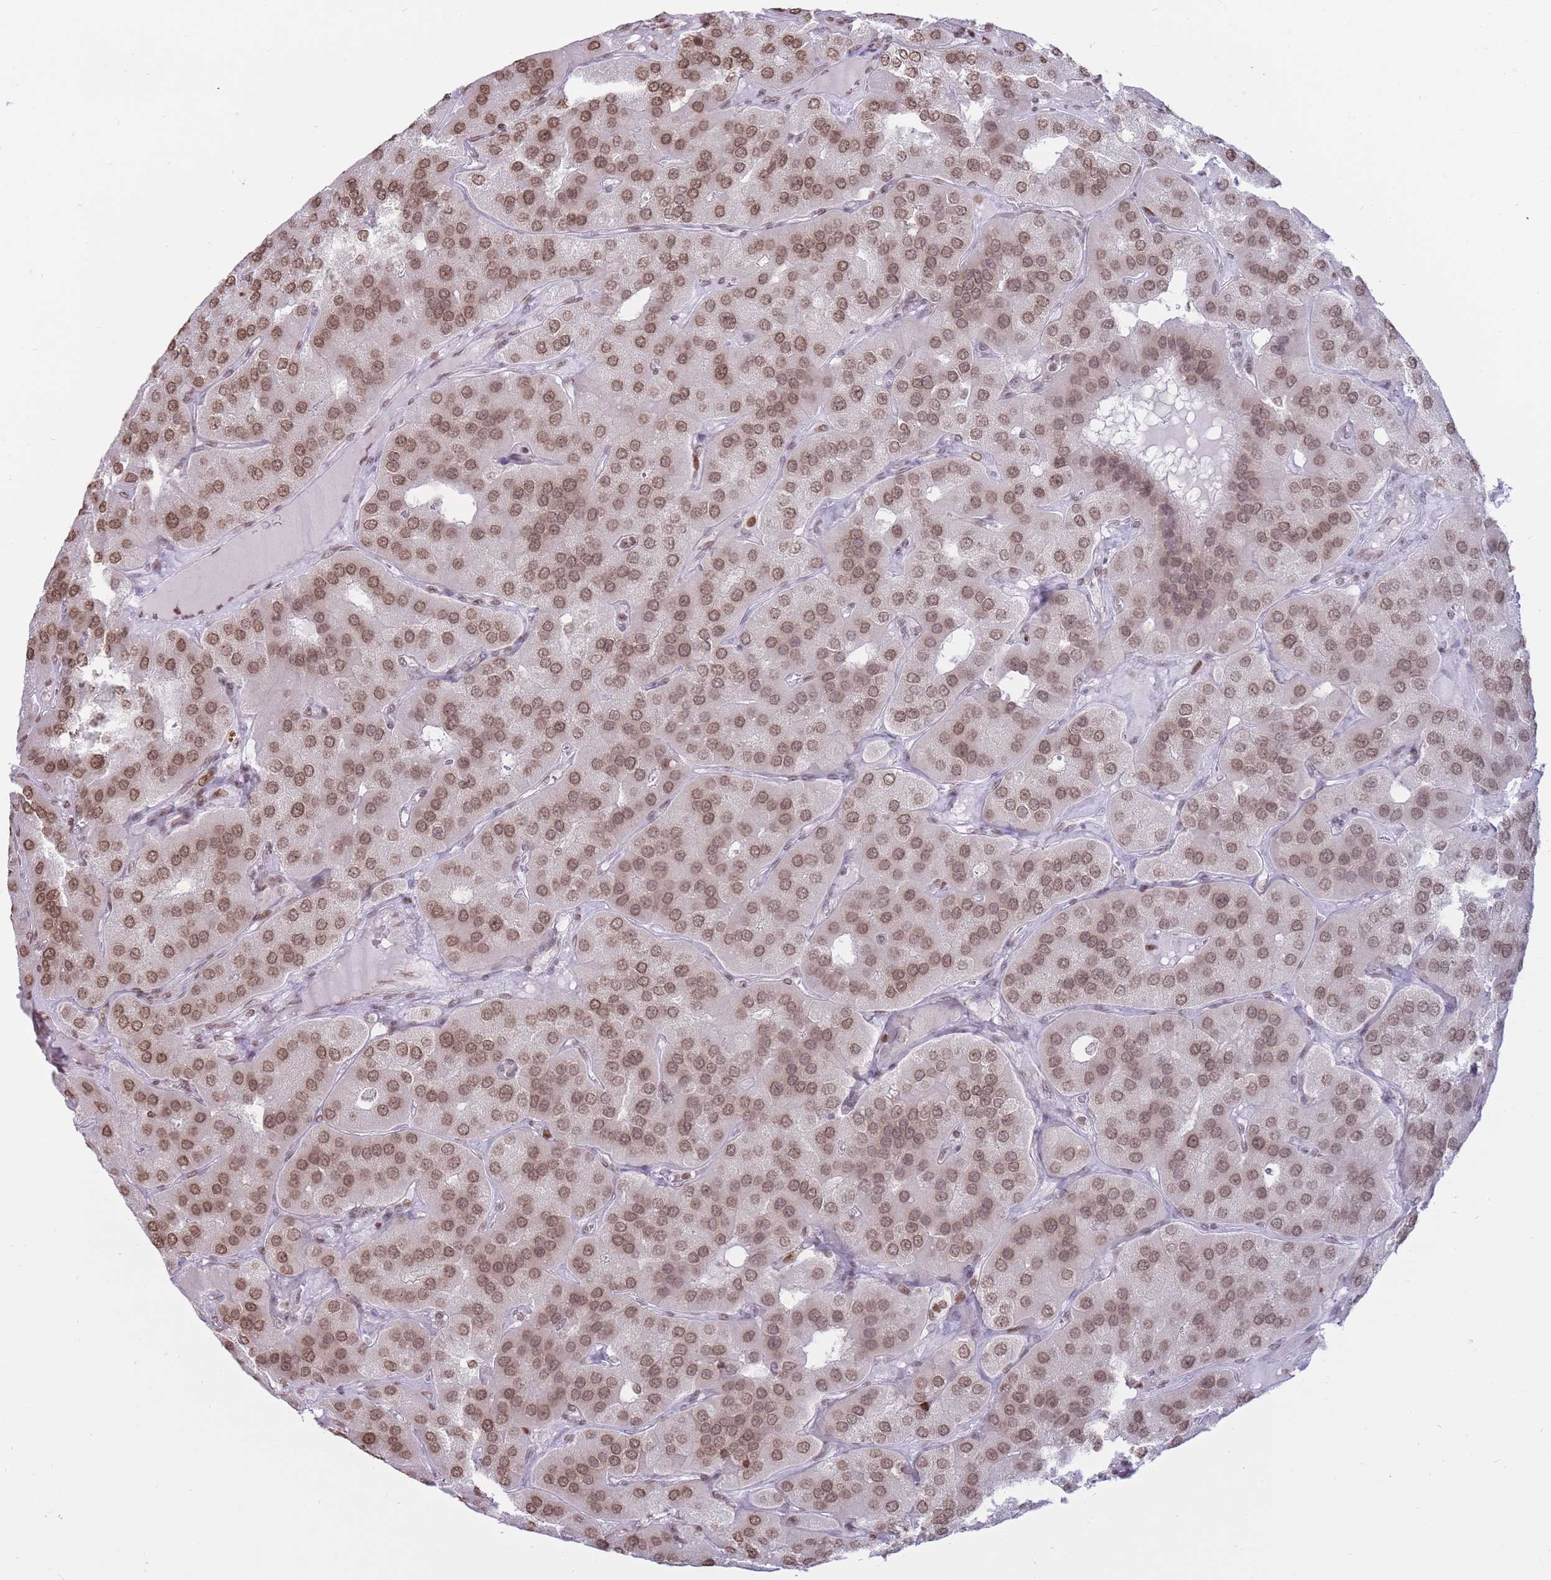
{"staining": {"intensity": "moderate", "quantity": ">75%", "location": "nuclear"}, "tissue": "parathyroid gland", "cell_type": "Glandular cells", "image_type": "normal", "snomed": [{"axis": "morphology", "description": "Normal tissue, NOS"}, {"axis": "morphology", "description": "Adenoma, NOS"}, {"axis": "topography", "description": "Parathyroid gland"}], "caption": "Glandular cells demonstrate moderate nuclear positivity in about >75% of cells in unremarkable parathyroid gland.", "gene": "SHISAL1", "patient": {"sex": "female", "age": 86}}